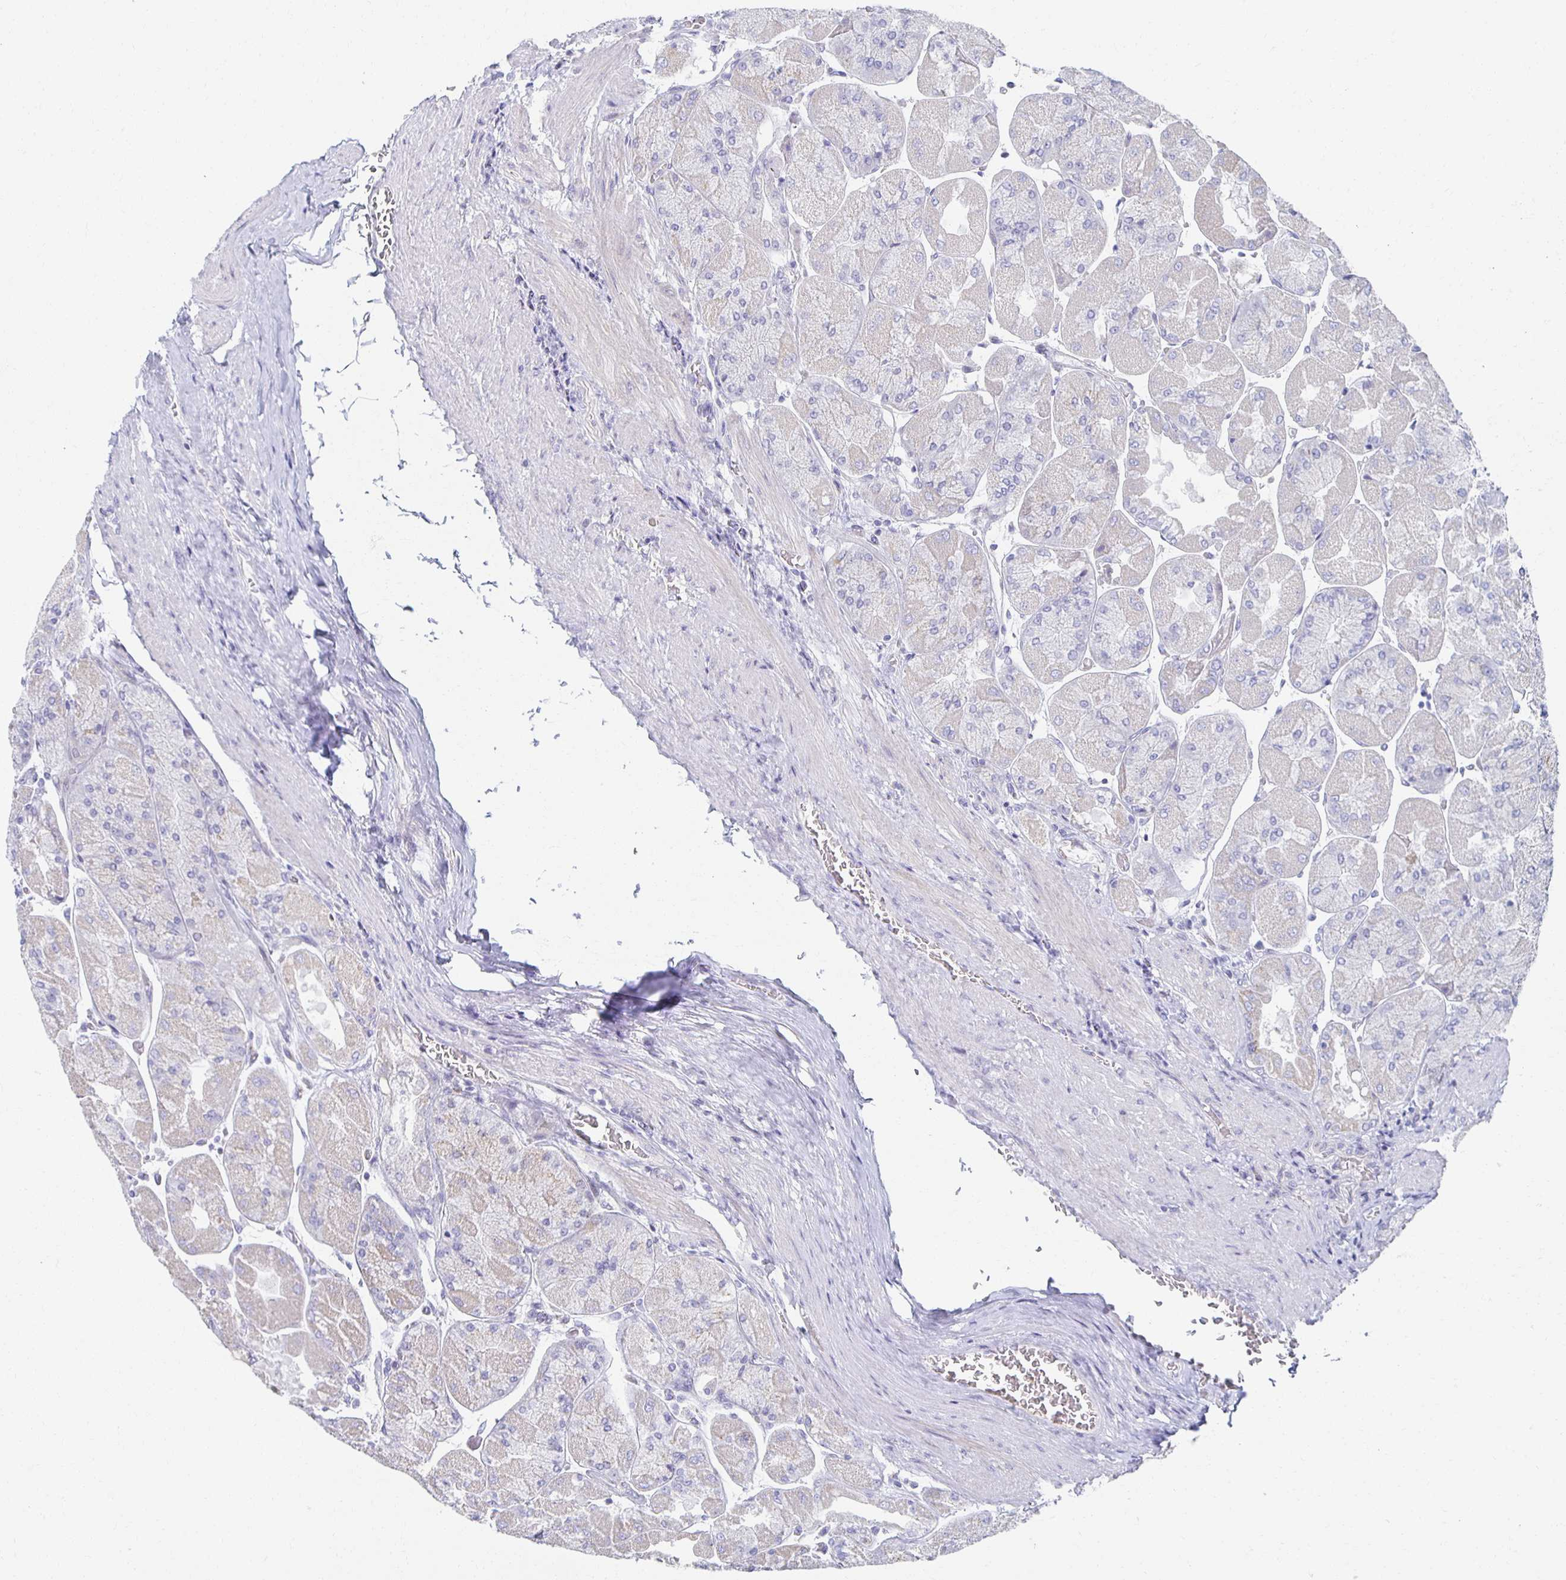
{"staining": {"intensity": "weak", "quantity": "<25%", "location": "cytoplasmic/membranous"}, "tissue": "stomach", "cell_type": "Glandular cells", "image_type": "normal", "snomed": [{"axis": "morphology", "description": "Normal tissue, NOS"}, {"axis": "topography", "description": "Stomach"}], "caption": "Immunohistochemistry (IHC) micrograph of normal stomach stained for a protein (brown), which exhibits no staining in glandular cells.", "gene": "TEX44", "patient": {"sex": "female", "age": 61}}